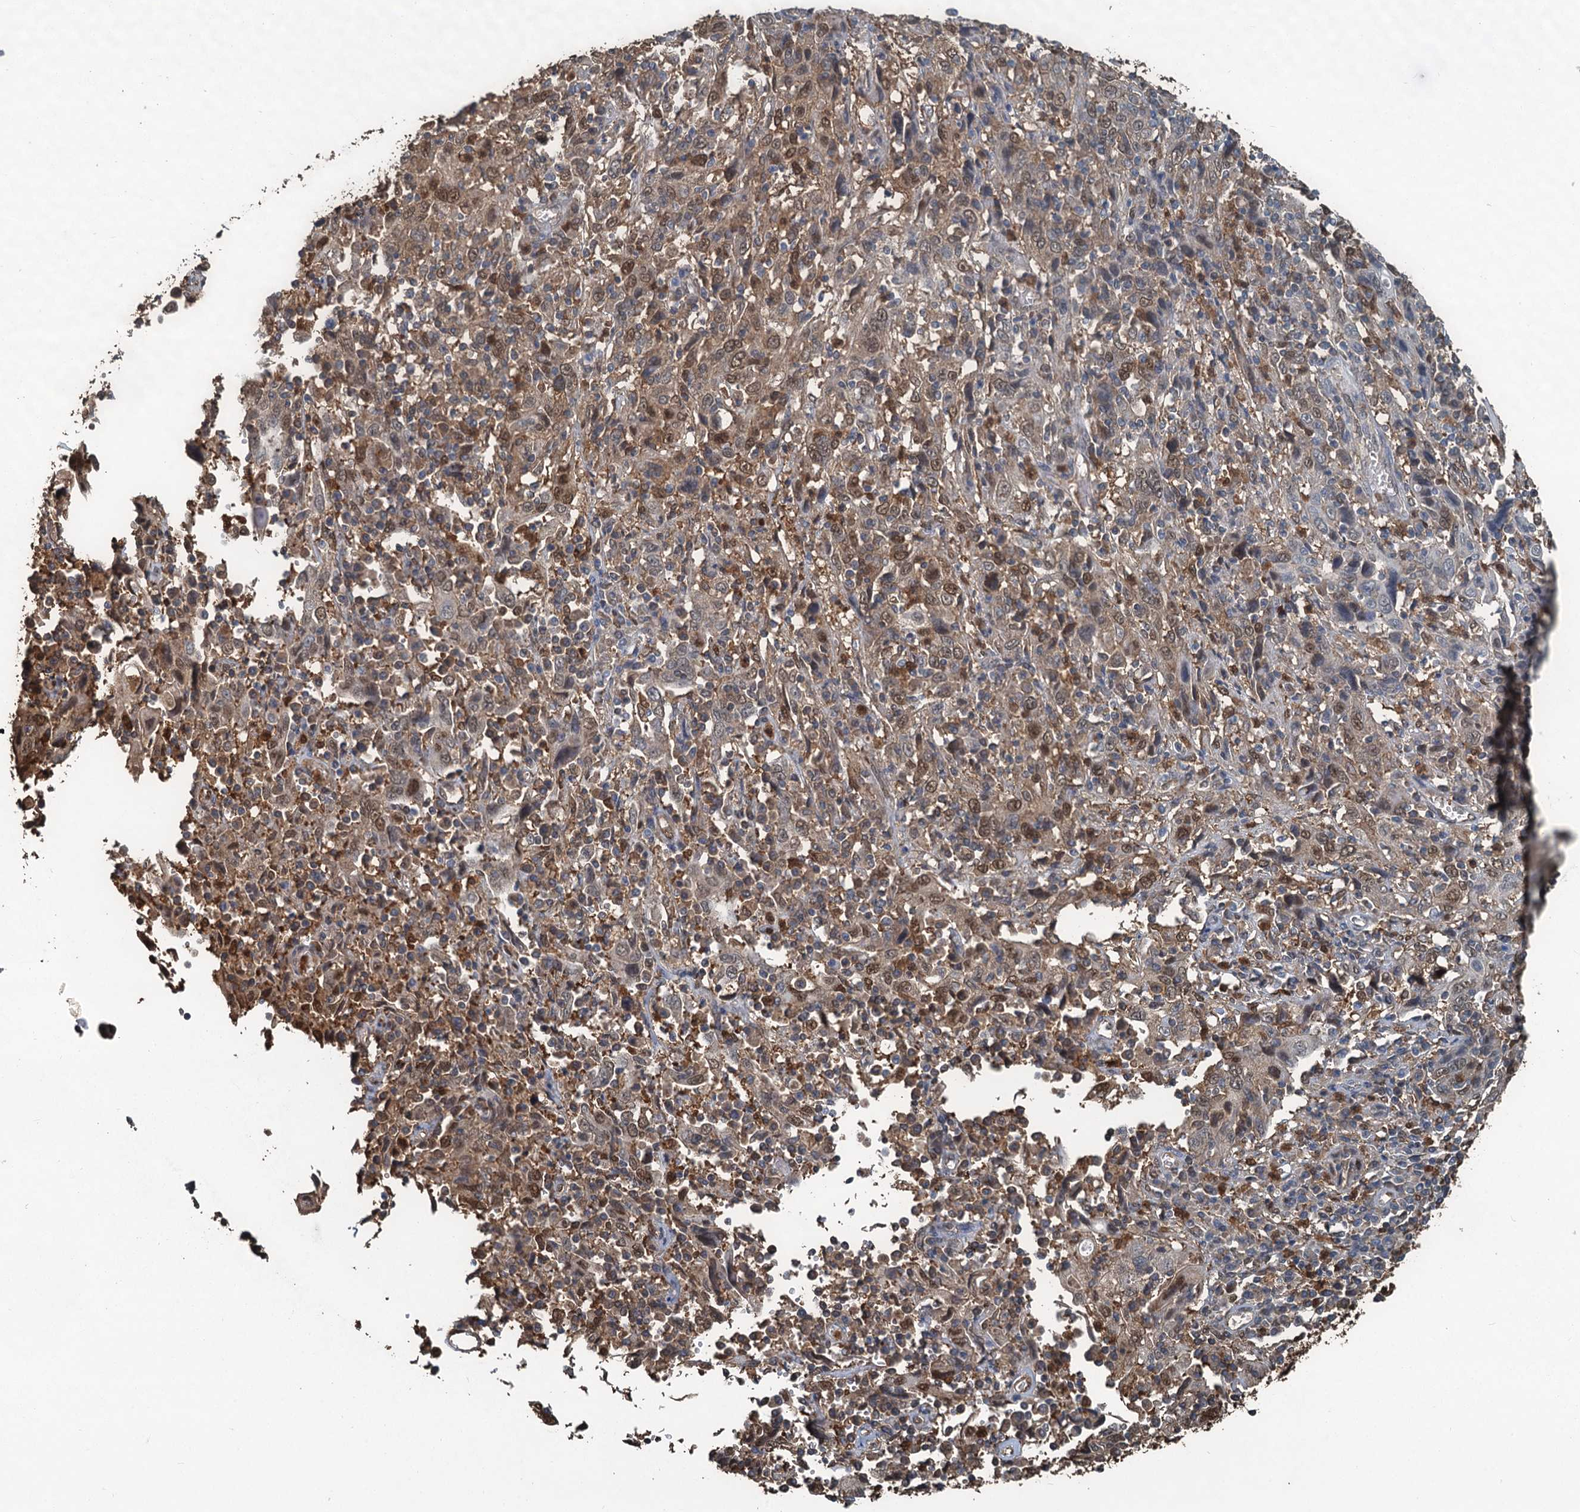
{"staining": {"intensity": "moderate", "quantity": "25%-75%", "location": "nuclear"}, "tissue": "cervical cancer", "cell_type": "Tumor cells", "image_type": "cancer", "snomed": [{"axis": "morphology", "description": "Squamous cell carcinoma, NOS"}, {"axis": "topography", "description": "Cervix"}], "caption": "Human cervical cancer stained with a protein marker demonstrates moderate staining in tumor cells.", "gene": "S100A6", "patient": {"sex": "female", "age": 46}}